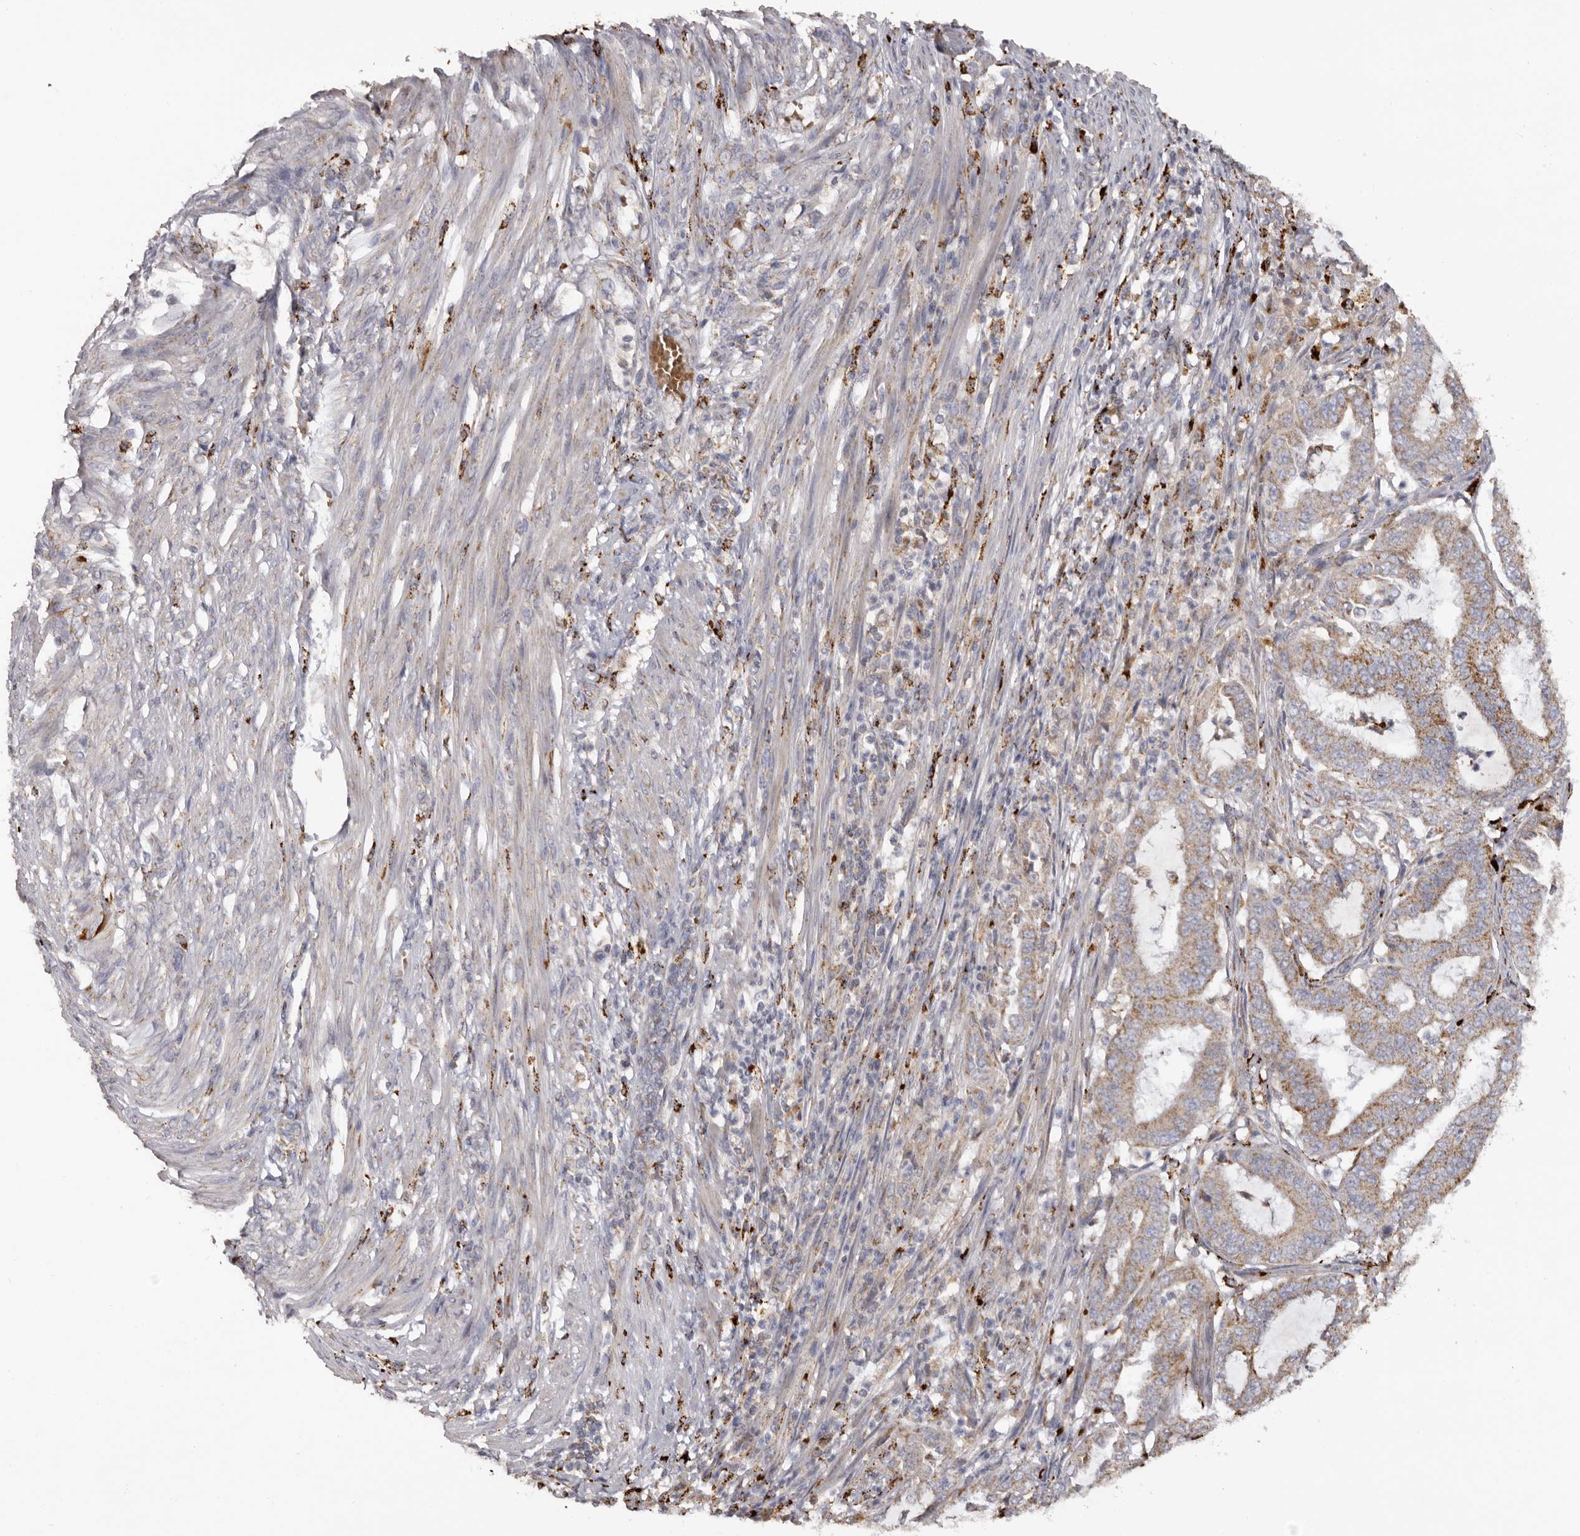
{"staining": {"intensity": "moderate", "quantity": ">75%", "location": "cytoplasmic/membranous"}, "tissue": "endometrial cancer", "cell_type": "Tumor cells", "image_type": "cancer", "snomed": [{"axis": "morphology", "description": "Adenocarcinoma, NOS"}, {"axis": "topography", "description": "Endometrium"}], "caption": "Immunohistochemistry (IHC) micrograph of adenocarcinoma (endometrial) stained for a protein (brown), which reveals medium levels of moderate cytoplasmic/membranous expression in about >75% of tumor cells.", "gene": "MECR", "patient": {"sex": "female", "age": 51}}